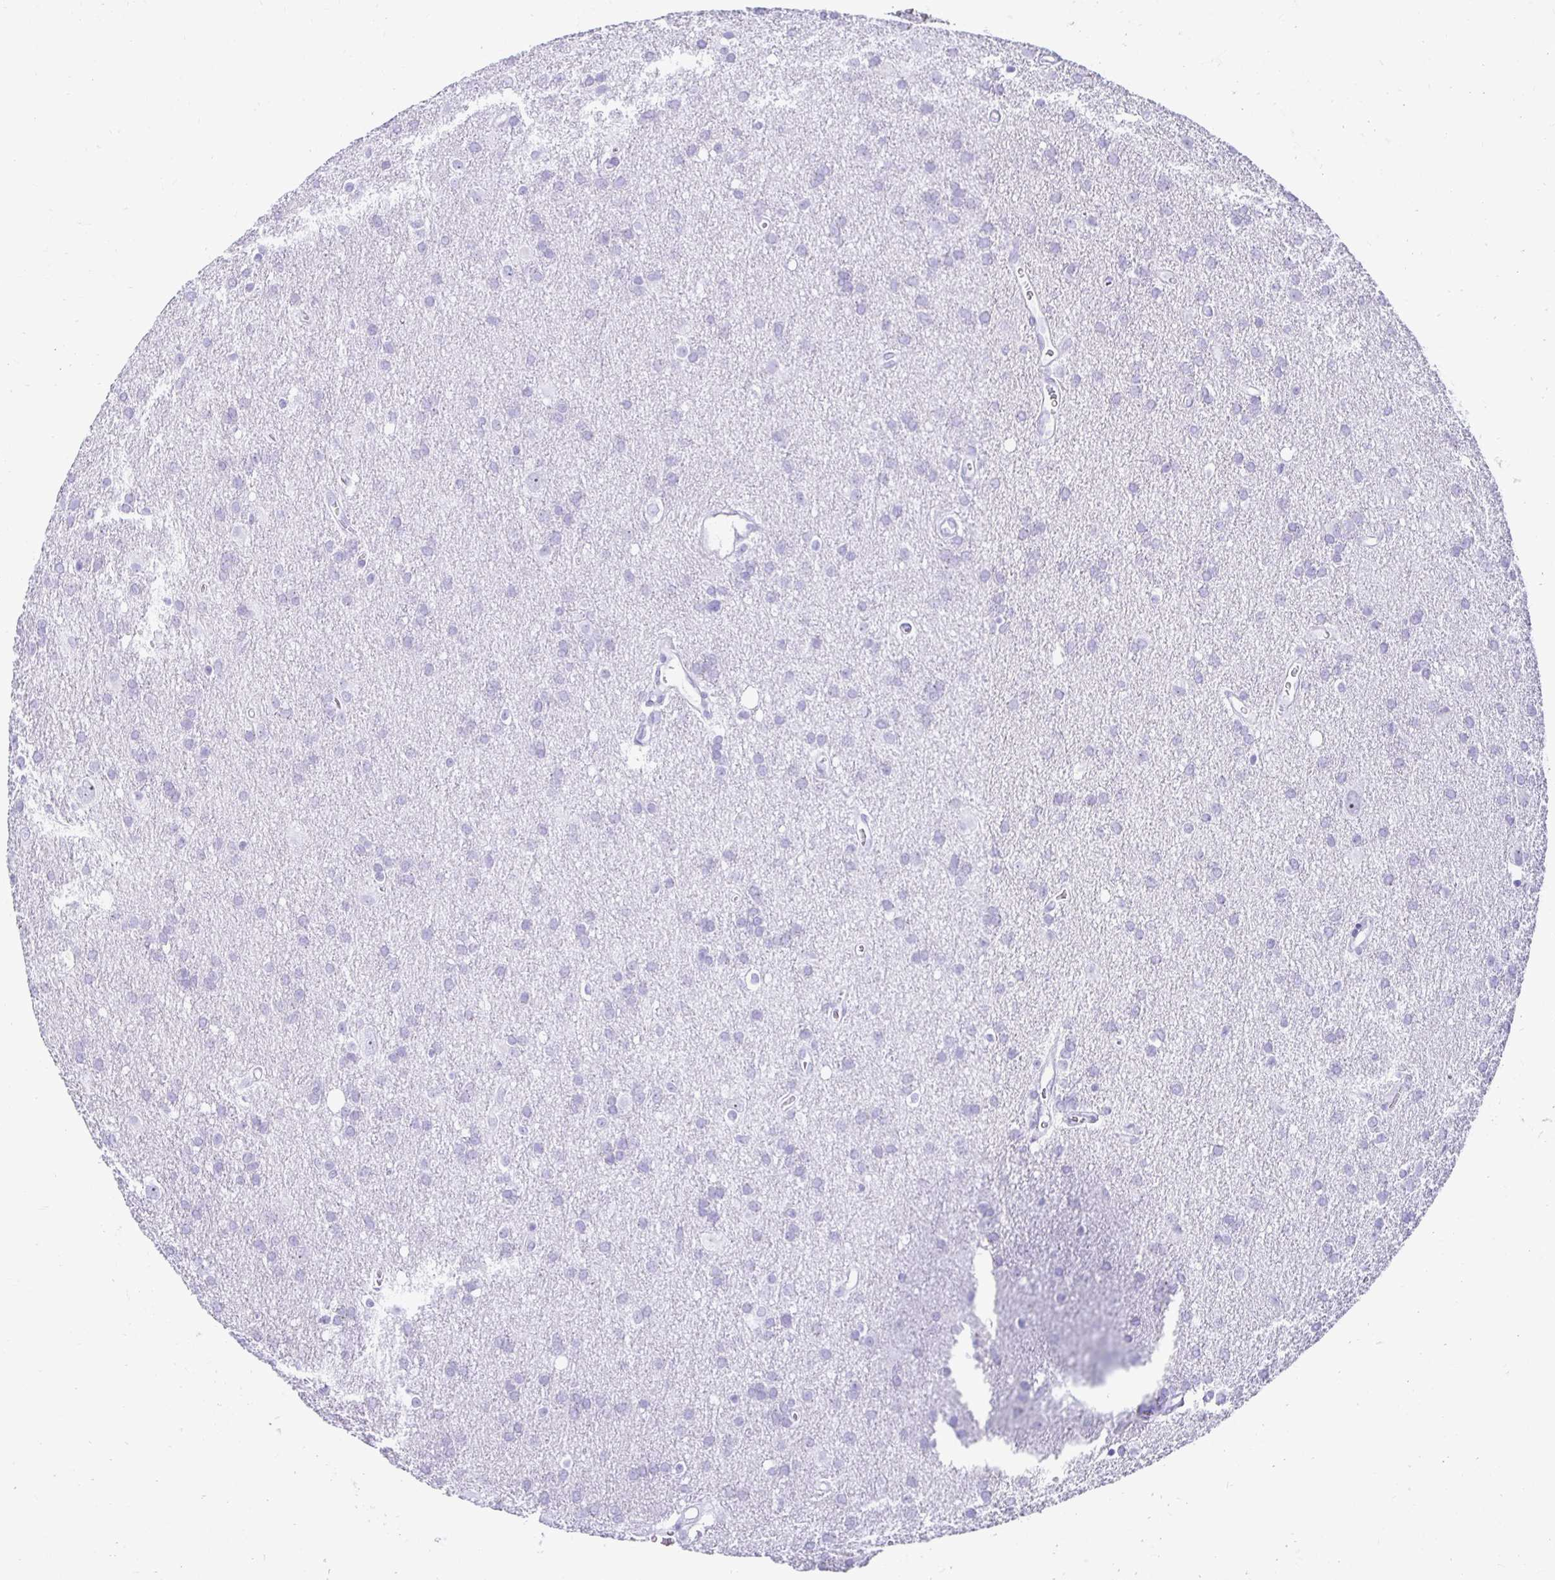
{"staining": {"intensity": "negative", "quantity": "none", "location": "none"}, "tissue": "glioma", "cell_type": "Tumor cells", "image_type": "cancer", "snomed": [{"axis": "morphology", "description": "Glioma, malignant, Low grade"}, {"axis": "topography", "description": "Brain"}], "caption": "A high-resolution photomicrograph shows immunohistochemistry (IHC) staining of malignant low-grade glioma, which demonstrates no significant positivity in tumor cells.", "gene": "CST6", "patient": {"sex": "male", "age": 66}}